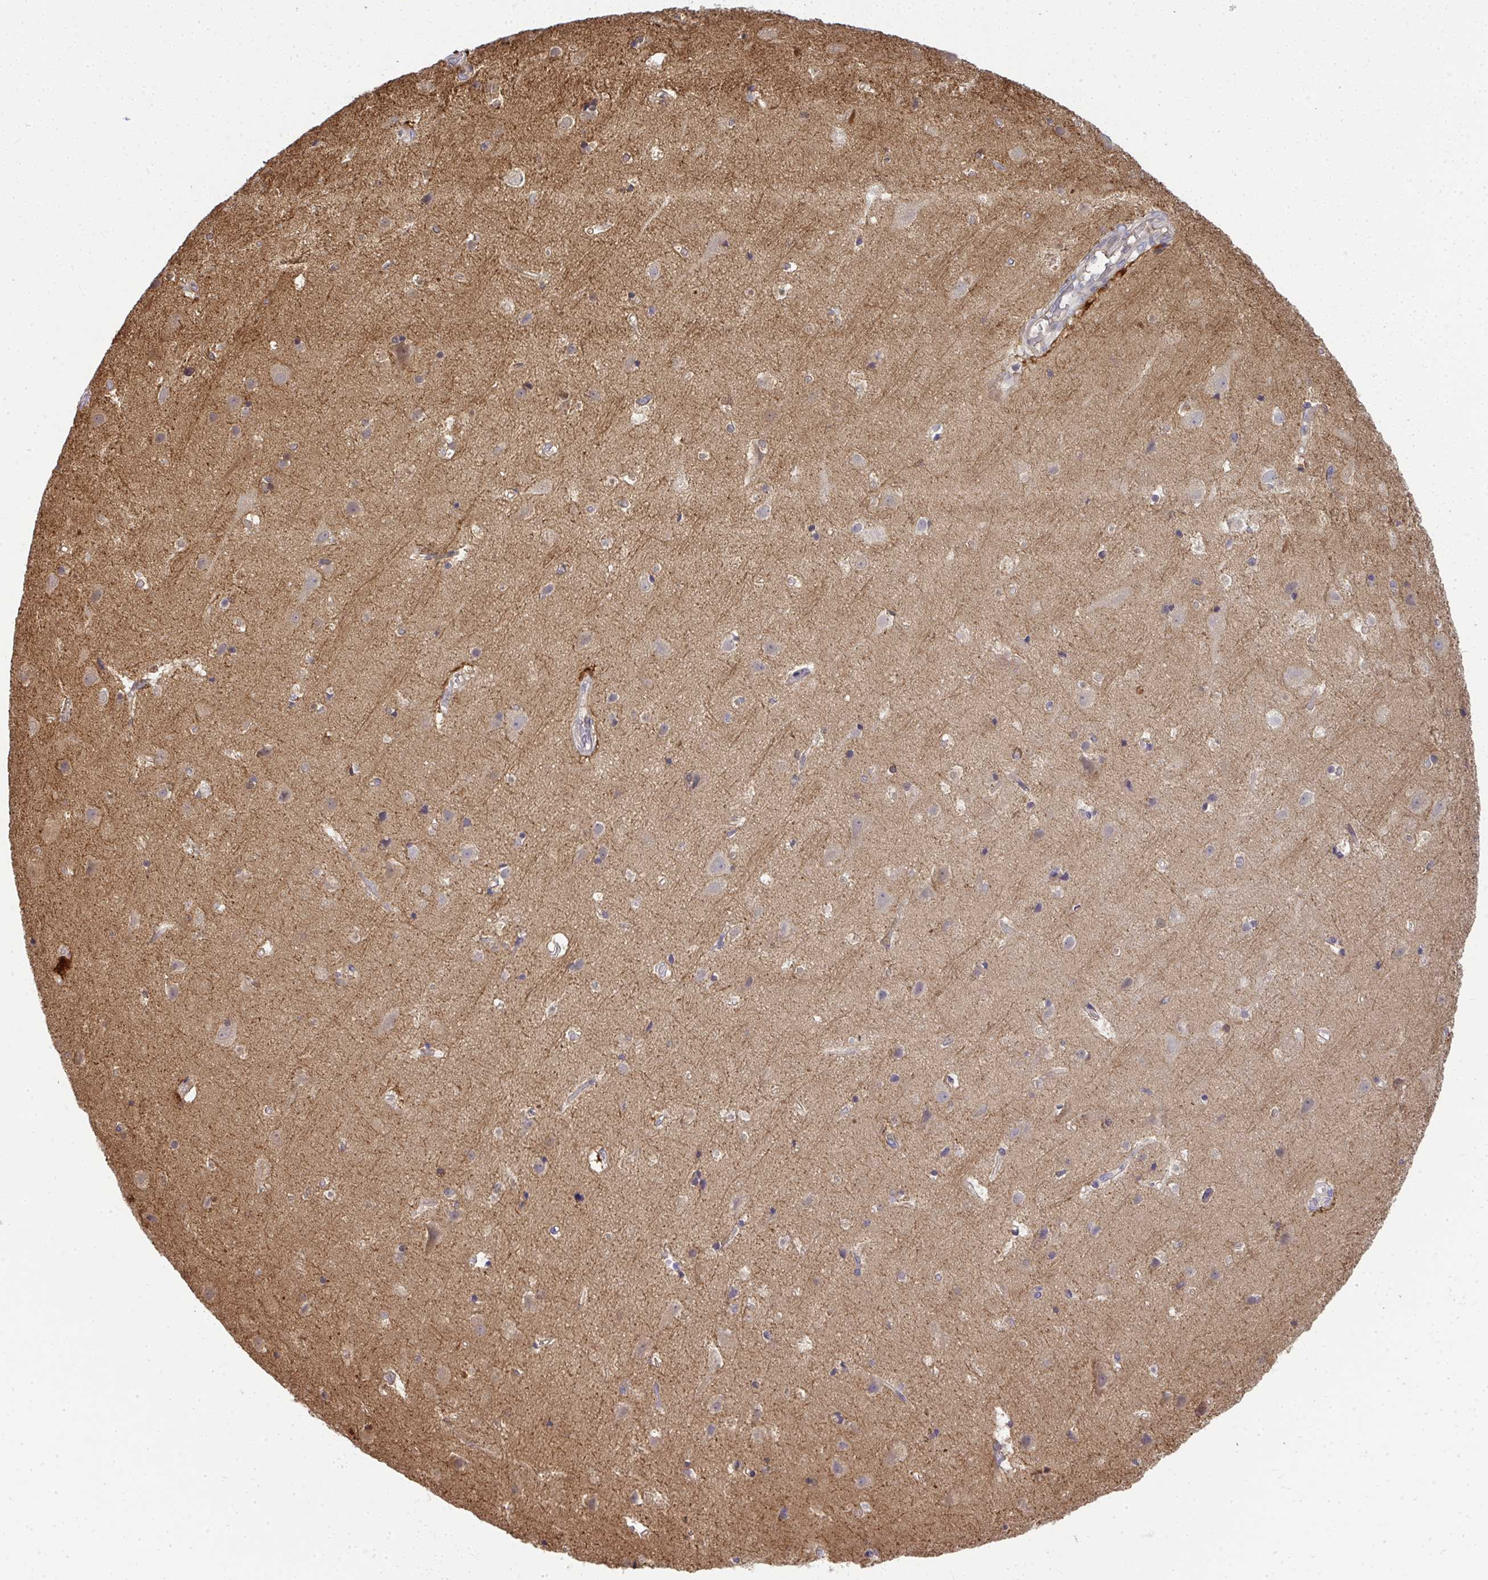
{"staining": {"intensity": "weak", "quantity": ">75%", "location": "cytoplasmic/membranous"}, "tissue": "cerebral cortex", "cell_type": "Endothelial cells", "image_type": "normal", "snomed": [{"axis": "morphology", "description": "Normal tissue, NOS"}, {"axis": "topography", "description": "Cerebral cortex"}], "caption": "DAB (3,3'-diaminobenzidine) immunohistochemical staining of normal human cerebral cortex demonstrates weak cytoplasmic/membranous protein positivity in about >75% of endothelial cells. (Brightfield microscopy of DAB IHC at high magnification).", "gene": "HDHD2", "patient": {"sex": "female", "age": 52}}